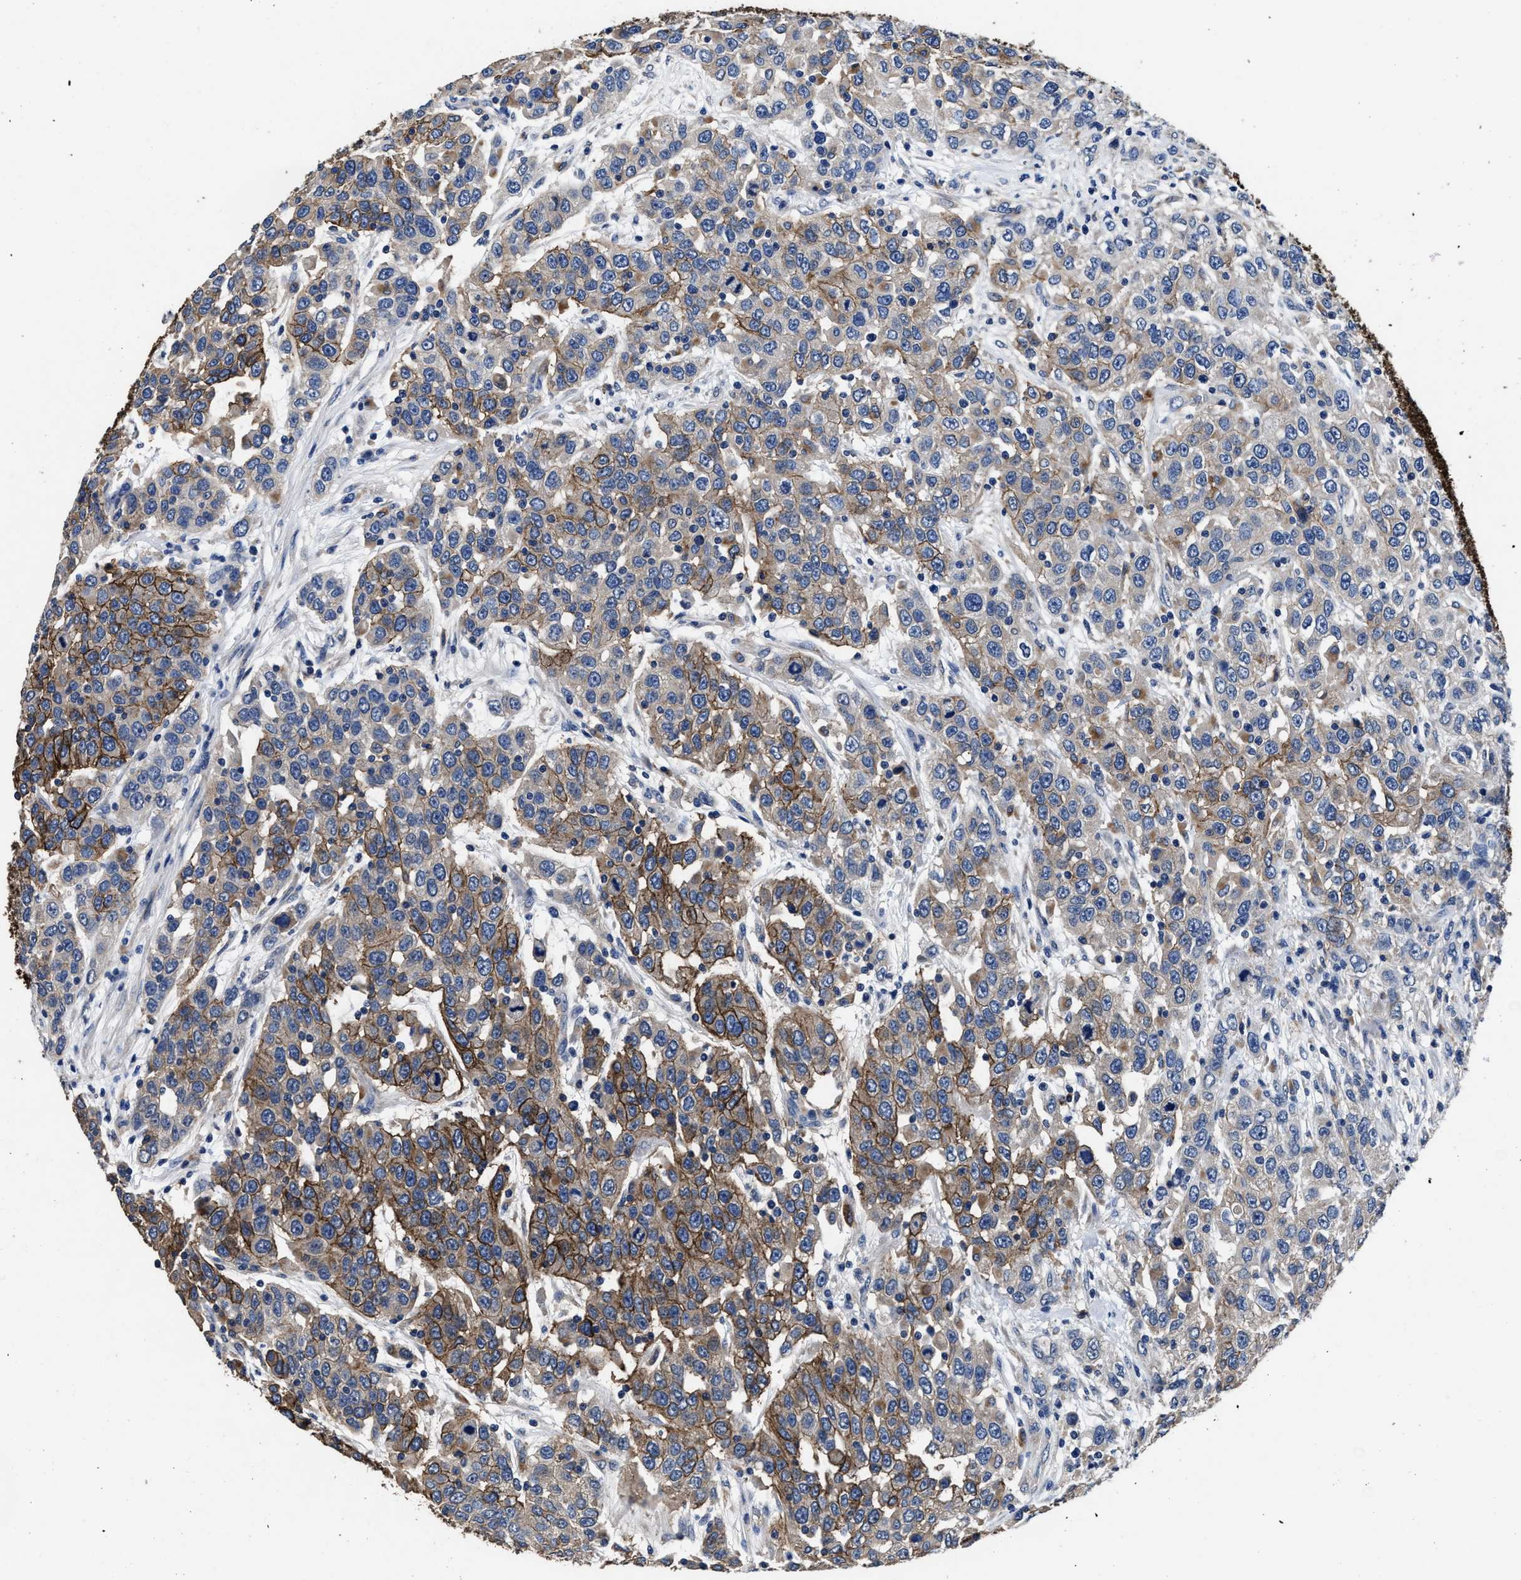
{"staining": {"intensity": "moderate", "quantity": "25%-75%", "location": "cytoplasmic/membranous"}, "tissue": "urothelial cancer", "cell_type": "Tumor cells", "image_type": "cancer", "snomed": [{"axis": "morphology", "description": "Urothelial carcinoma, High grade"}, {"axis": "topography", "description": "Urinary bladder"}], "caption": "Immunohistochemistry image of urothelial carcinoma (high-grade) stained for a protein (brown), which shows medium levels of moderate cytoplasmic/membranous positivity in about 25%-75% of tumor cells.", "gene": "UBR4", "patient": {"sex": "female", "age": 80}}